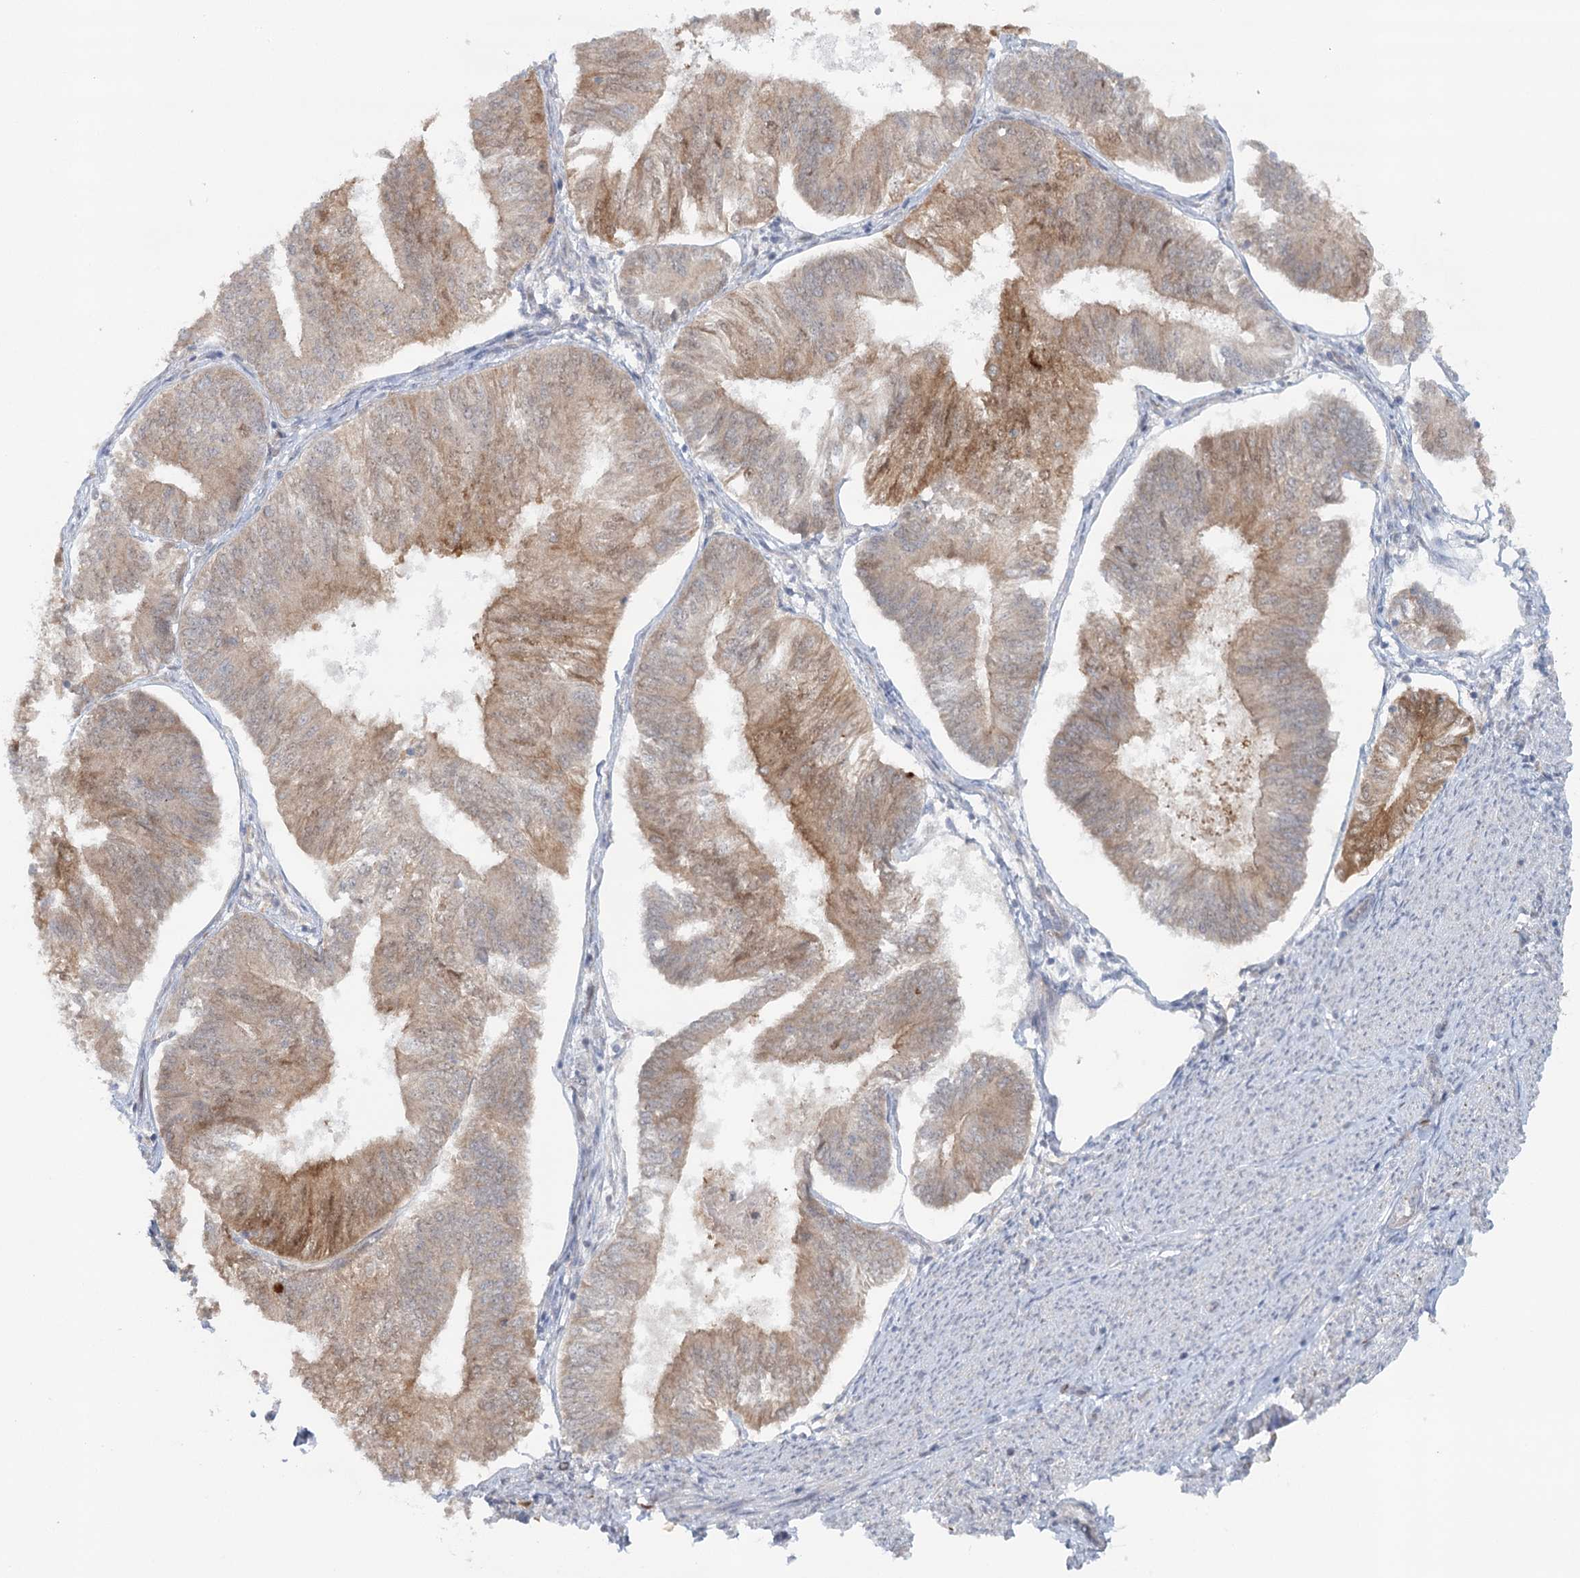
{"staining": {"intensity": "moderate", "quantity": "25%-75%", "location": "cytoplasmic/membranous,nuclear"}, "tissue": "endometrial cancer", "cell_type": "Tumor cells", "image_type": "cancer", "snomed": [{"axis": "morphology", "description": "Adenocarcinoma, NOS"}, {"axis": "topography", "description": "Endometrium"}], "caption": "Immunohistochemistry staining of endometrial cancer (adenocarcinoma), which reveals medium levels of moderate cytoplasmic/membranous and nuclear expression in approximately 25%-75% of tumor cells indicating moderate cytoplasmic/membranous and nuclear protein staining. The staining was performed using DAB (3,3'-diaminobenzidine) (brown) for protein detection and nuclei were counterstained in hematoxylin (blue).", "gene": "GBE1", "patient": {"sex": "female", "age": 58}}